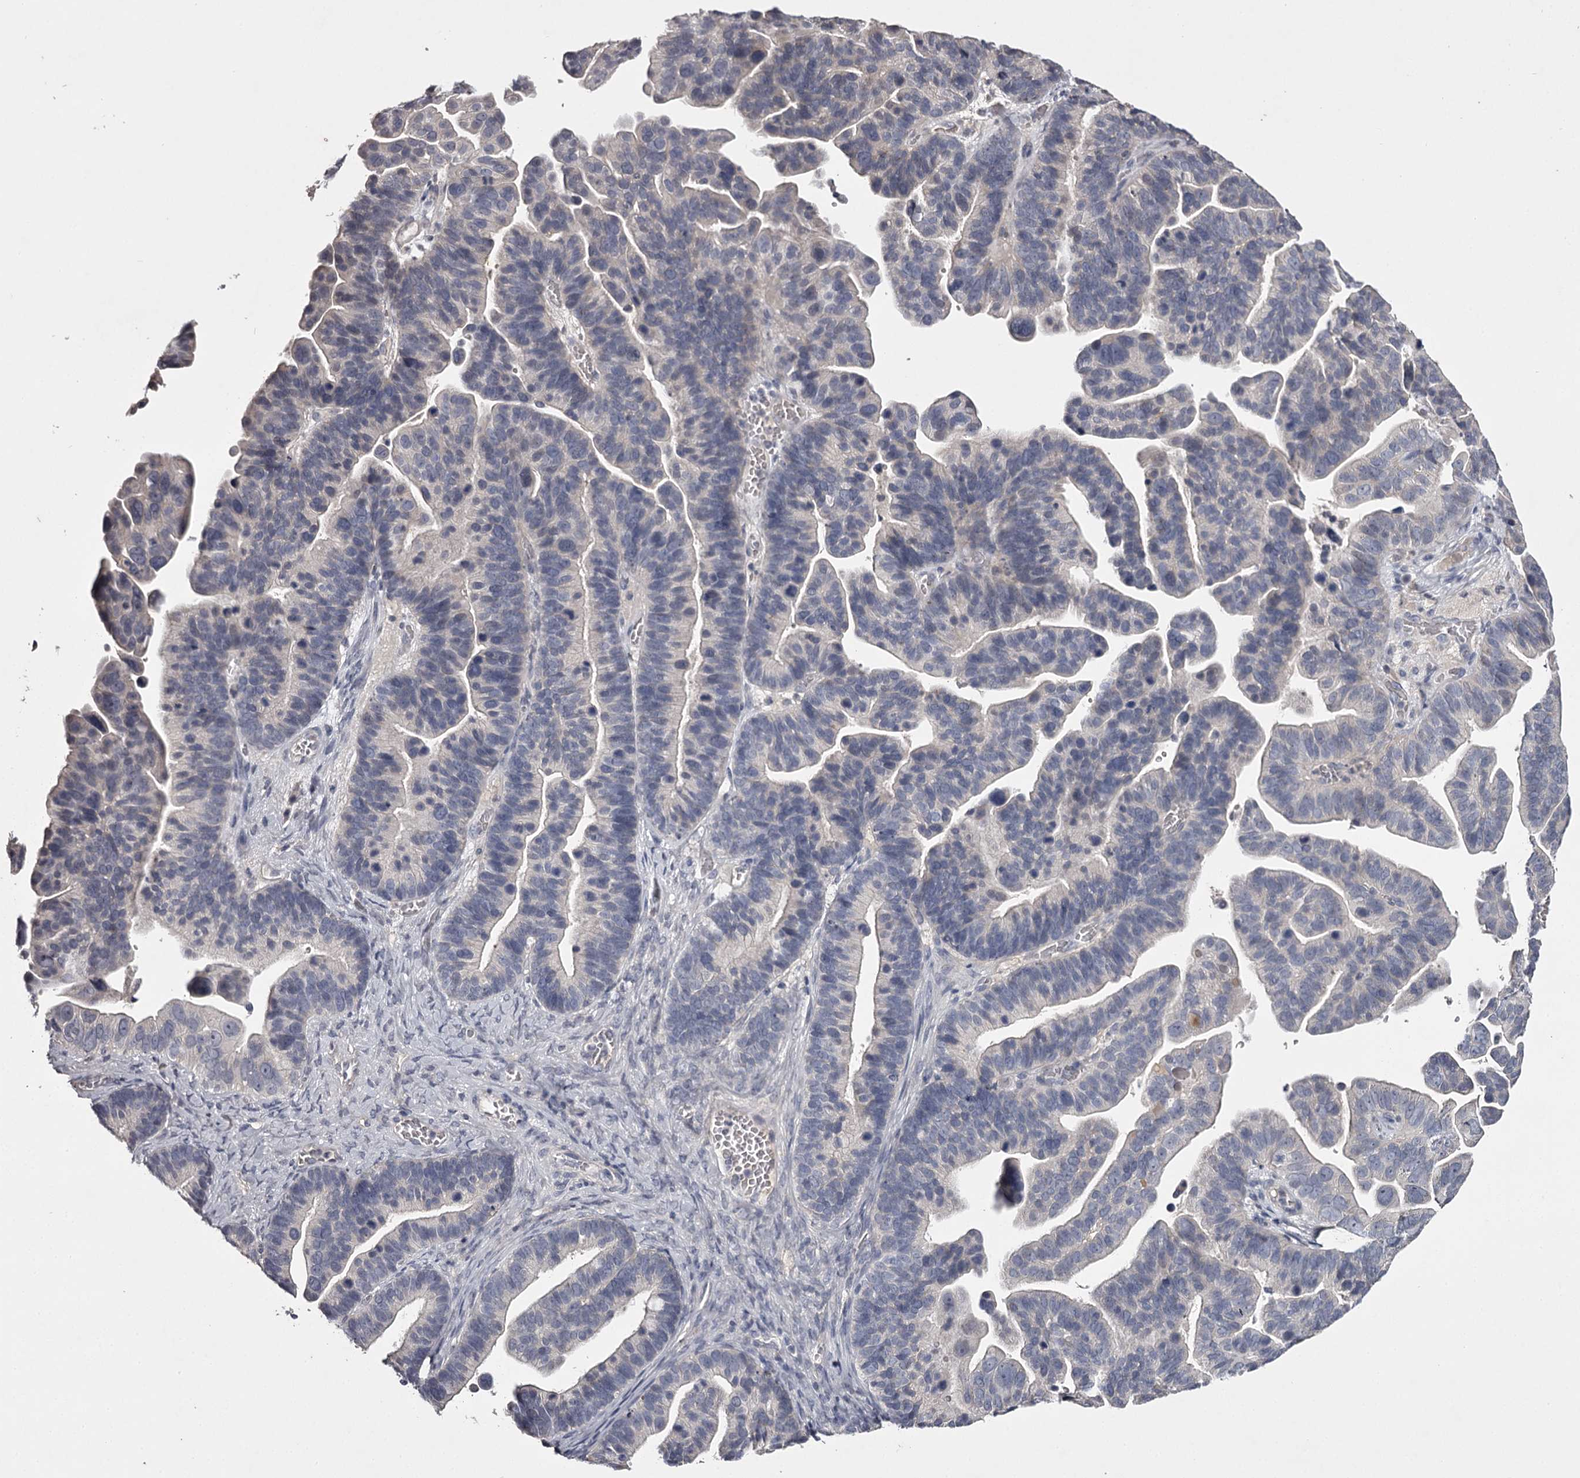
{"staining": {"intensity": "negative", "quantity": "none", "location": "none"}, "tissue": "ovarian cancer", "cell_type": "Tumor cells", "image_type": "cancer", "snomed": [{"axis": "morphology", "description": "Cystadenocarcinoma, serous, NOS"}, {"axis": "topography", "description": "Ovary"}], "caption": "The photomicrograph demonstrates no staining of tumor cells in ovarian serous cystadenocarcinoma.", "gene": "PRM2", "patient": {"sex": "female", "age": 56}}